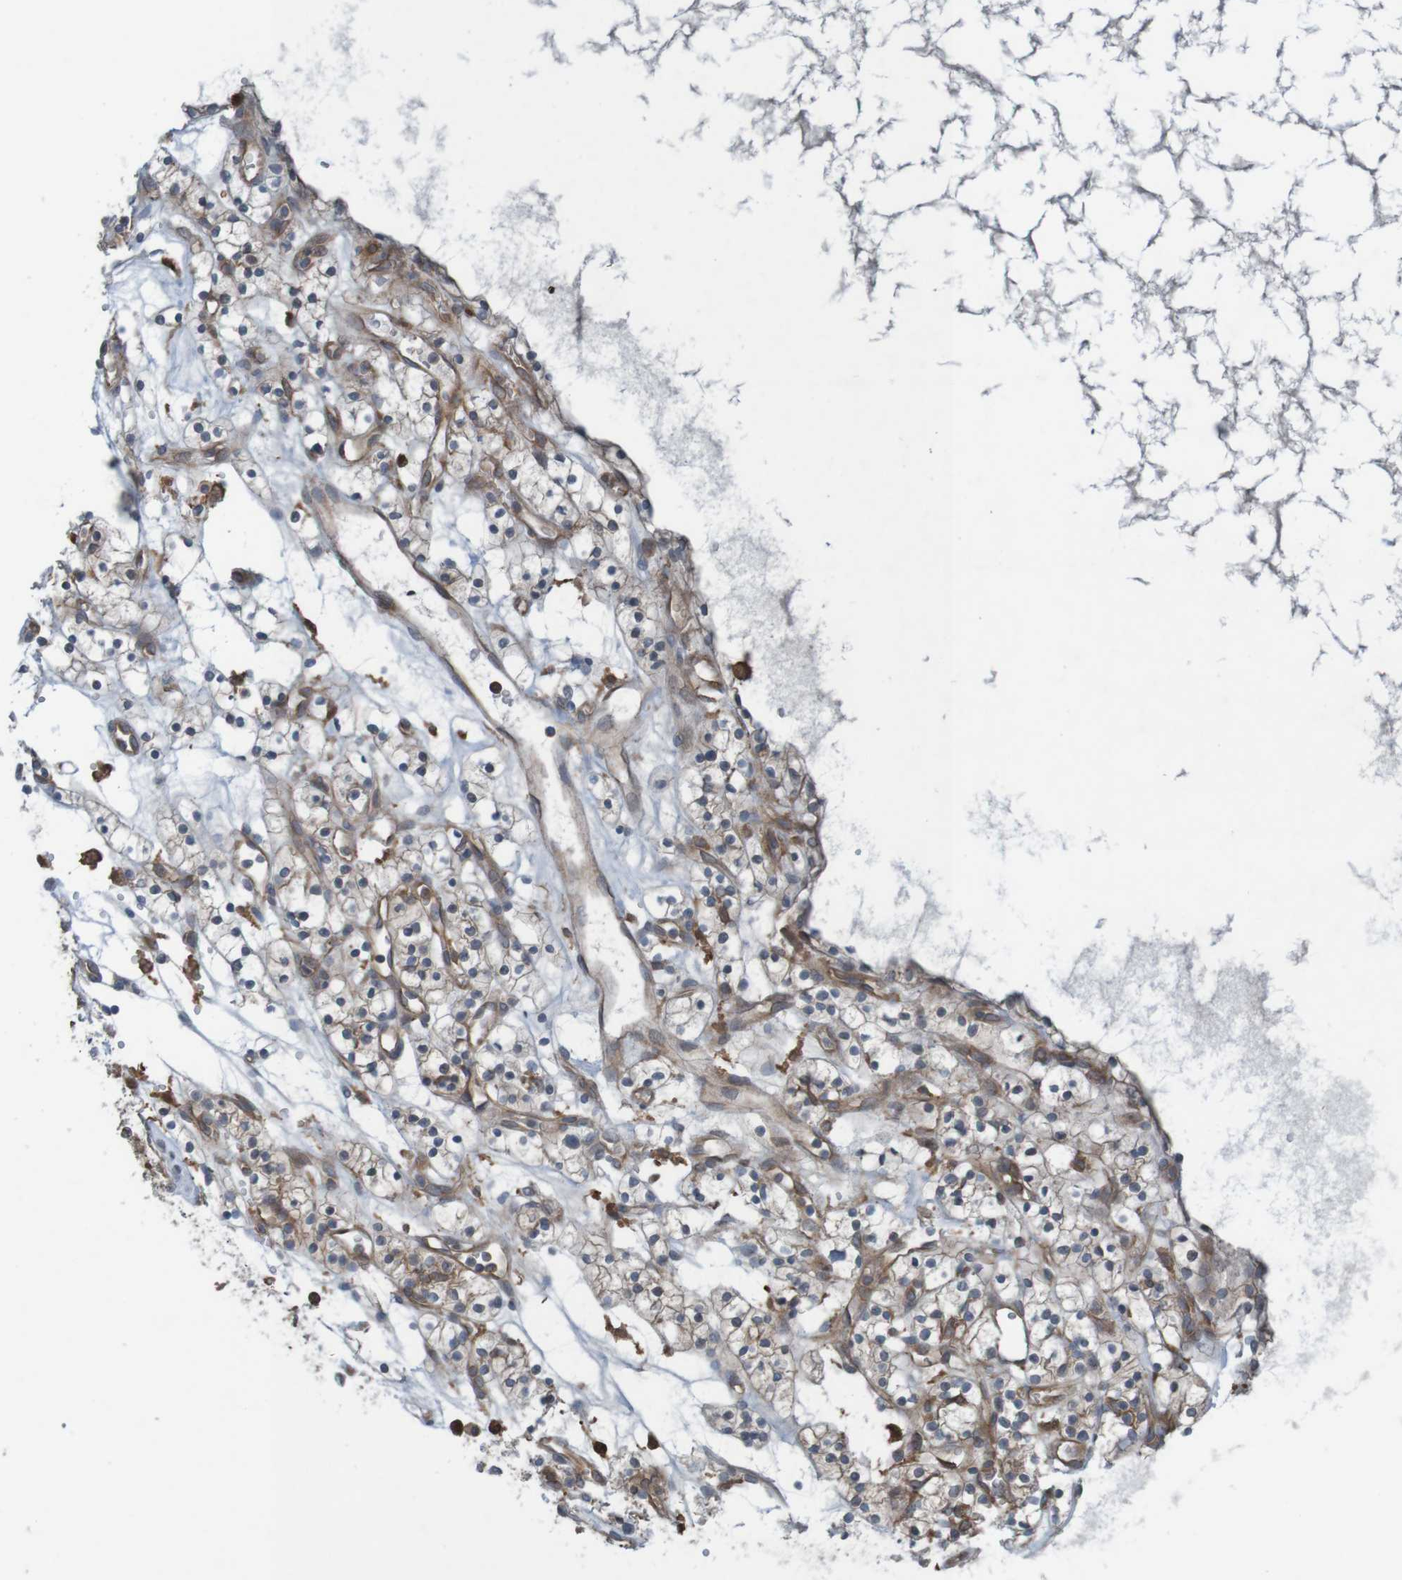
{"staining": {"intensity": "weak", "quantity": ">75%", "location": "cytoplasmic/membranous"}, "tissue": "renal cancer", "cell_type": "Tumor cells", "image_type": "cancer", "snomed": [{"axis": "morphology", "description": "Adenocarcinoma, NOS"}, {"axis": "topography", "description": "Kidney"}], "caption": "The immunohistochemical stain labels weak cytoplasmic/membranous positivity in tumor cells of adenocarcinoma (renal) tissue. The staining is performed using DAB (3,3'-diaminobenzidine) brown chromogen to label protein expression. The nuclei are counter-stained blue using hematoxylin.", "gene": "ARHGEF11", "patient": {"sex": "female", "age": 57}}